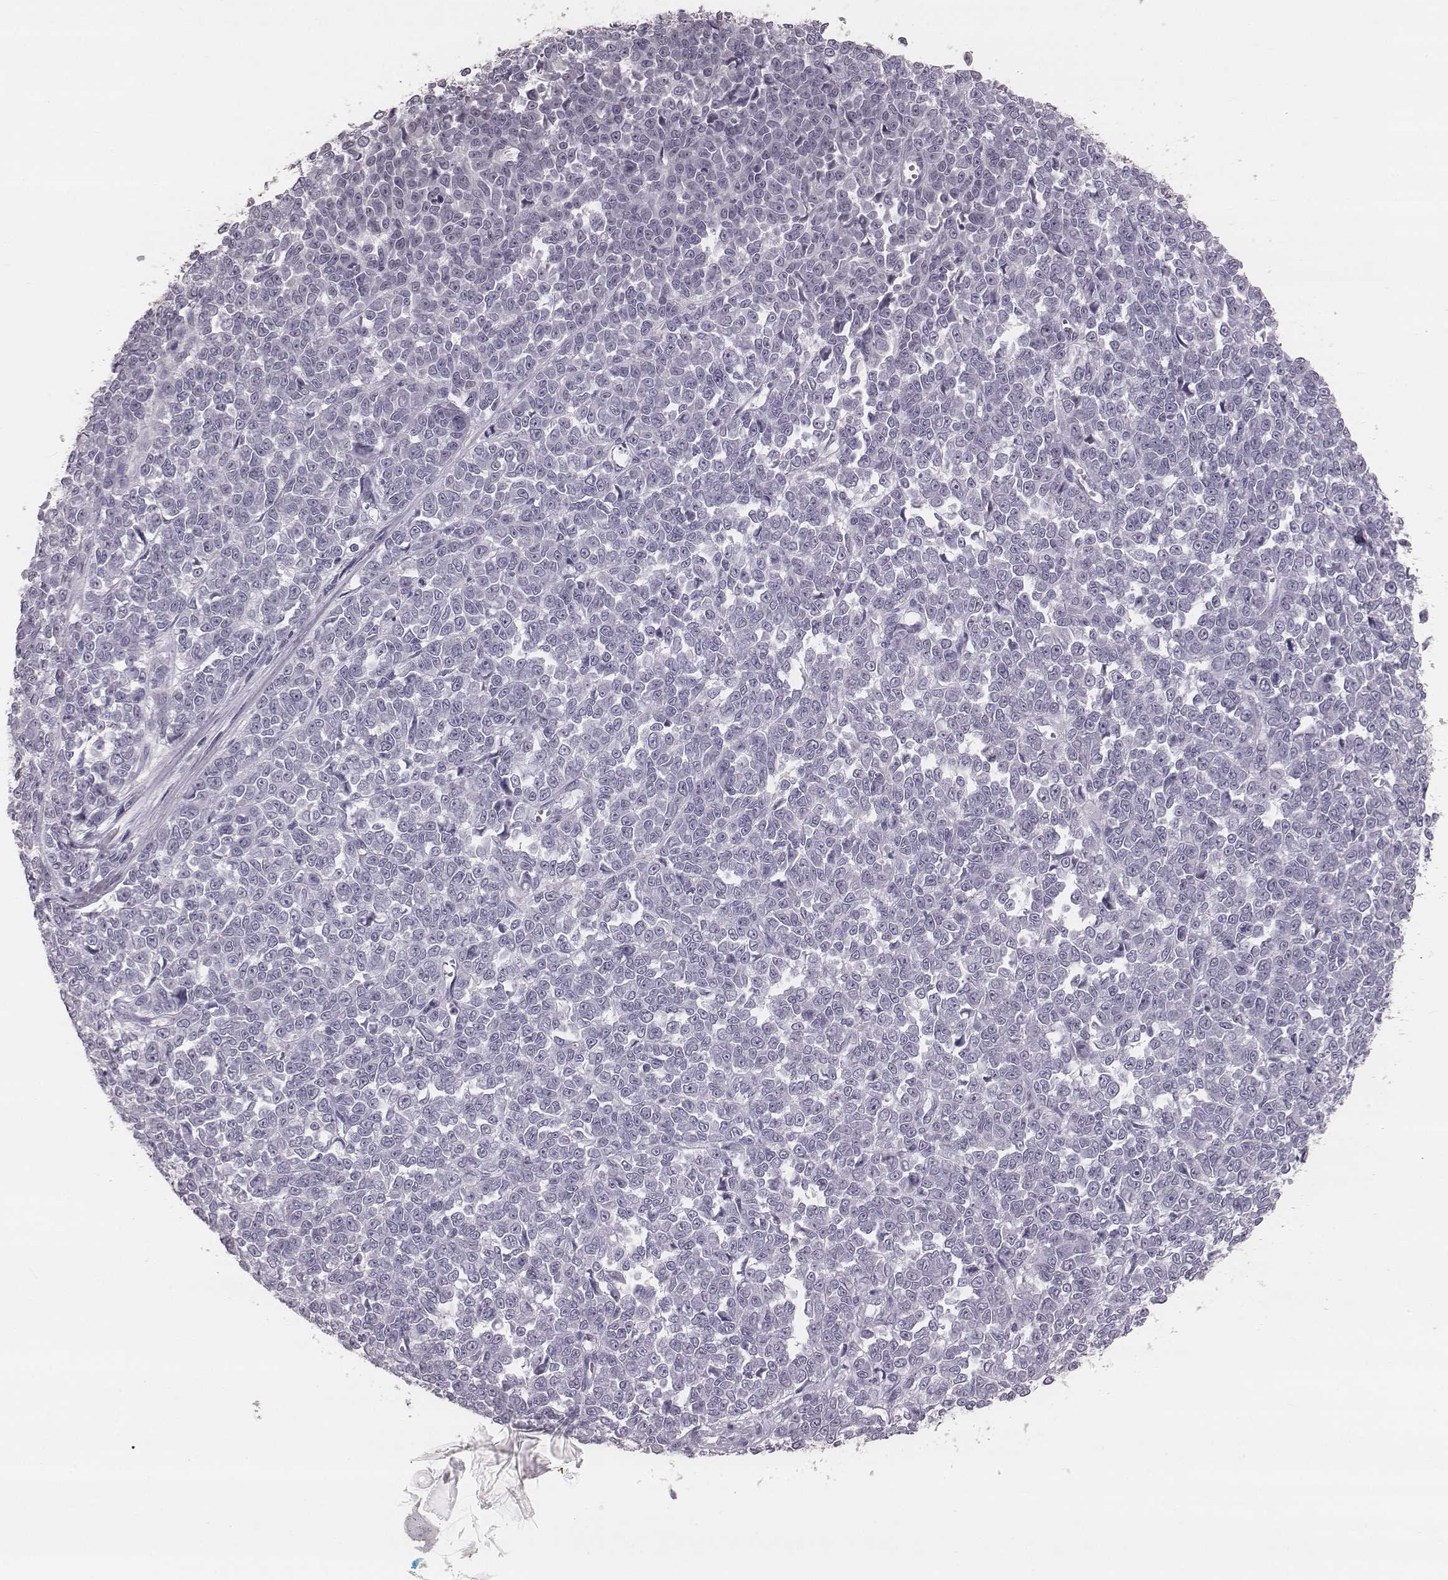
{"staining": {"intensity": "negative", "quantity": "none", "location": "none"}, "tissue": "melanoma", "cell_type": "Tumor cells", "image_type": "cancer", "snomed": [{"axis": "morphology", "description": "Malignant melanoma, NOS"}, {"axis": "topography", "description": "Skin"}], "caption": "Immunohistochemistry (IHC) image of human melanoma stained for a protein (brown), which exhibits no expression in tumor cells.", "gene": "KRT74", "patient": {"sex": "female", "age": 95}}